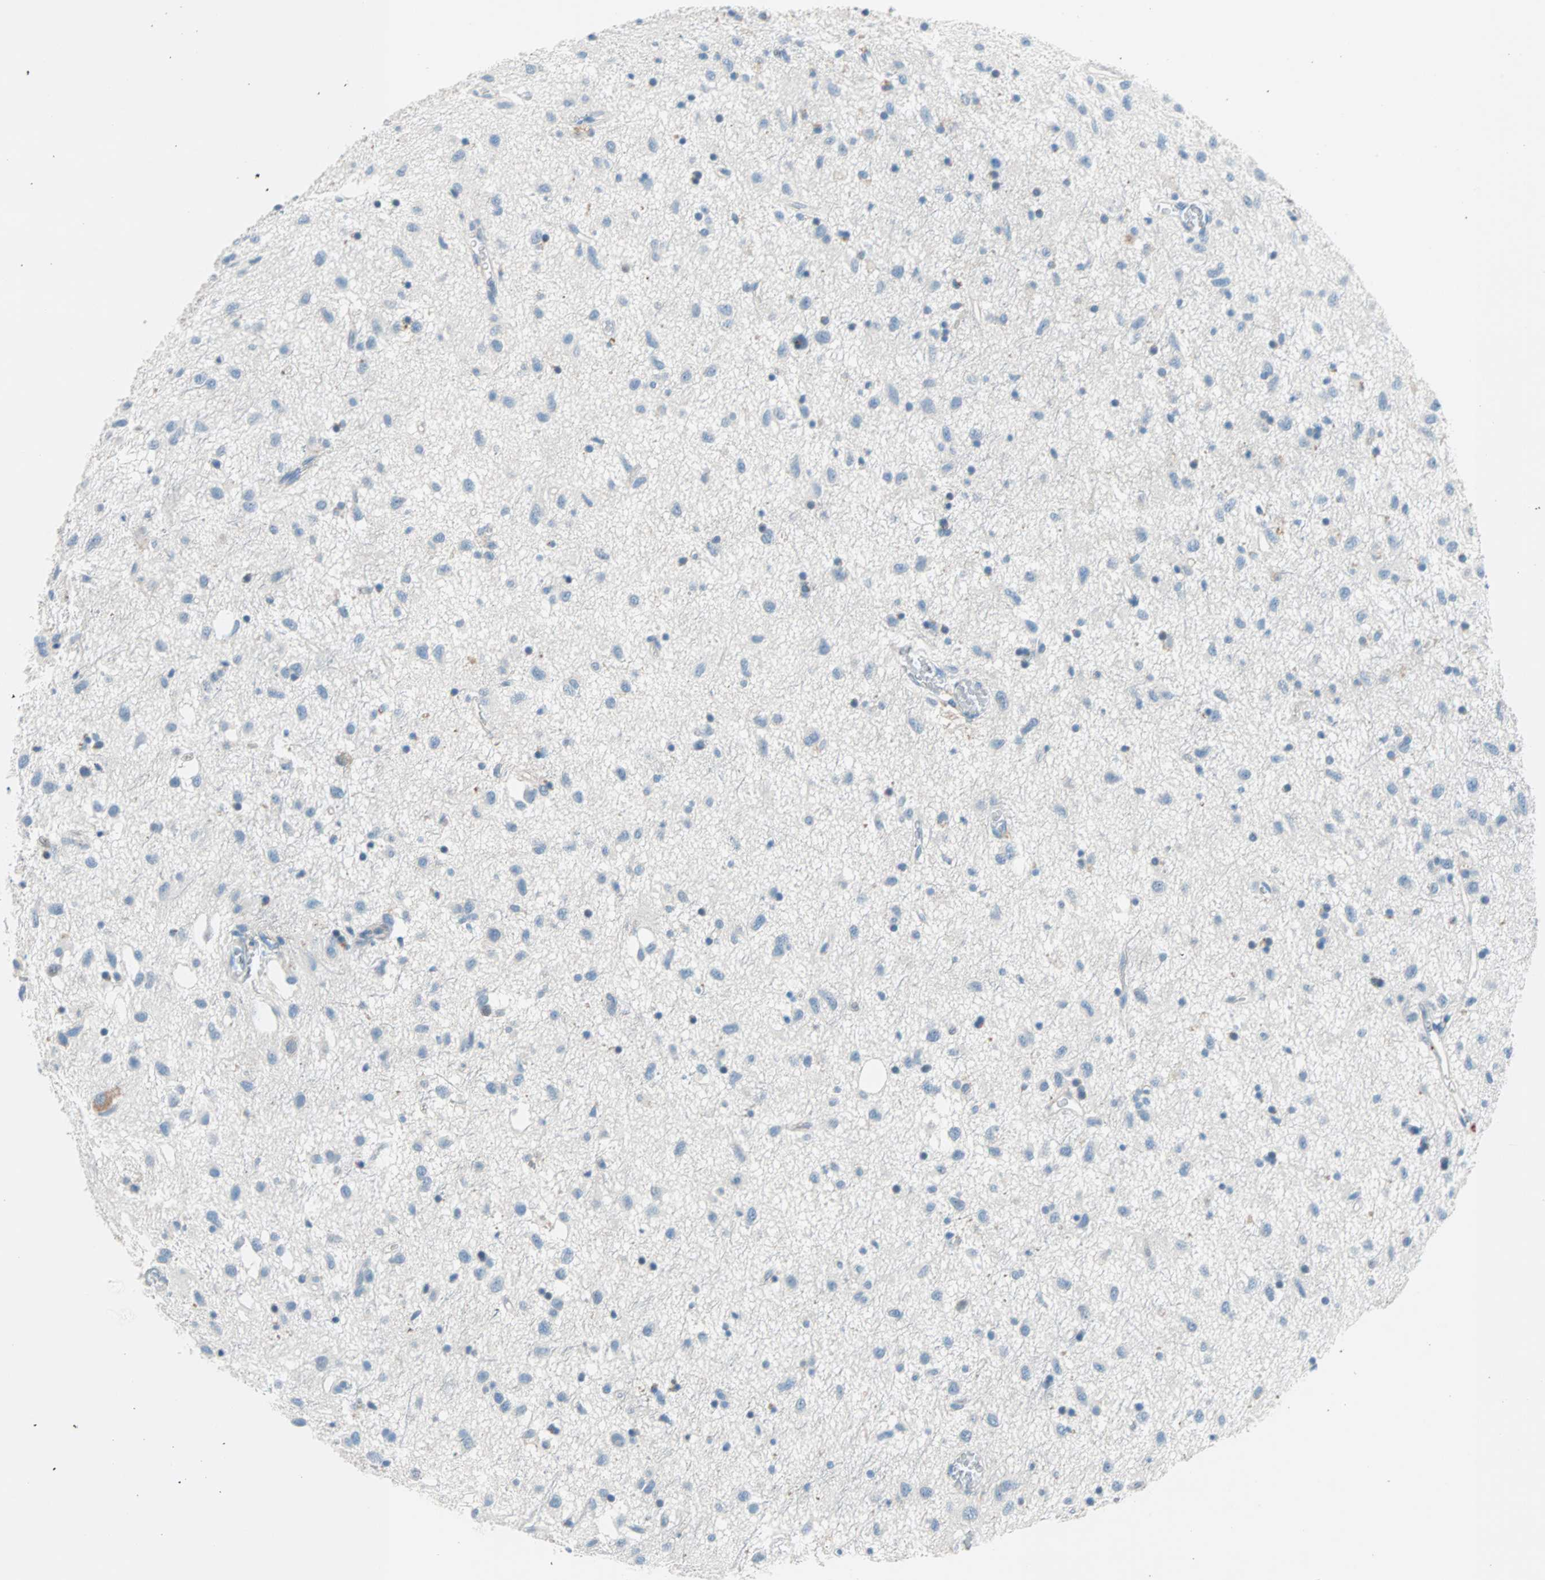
{"staining": {"intensity": "negative", "quantity": "none", "location": "none"}, "tissue": "glioma", "cell_type": "Tumor cells", "image_type": "cancer", "snomed": [{"axis": "morphology", "description": "Glioma, malignant, Low grade"}, {"axis": "topography", "description": "Brain"}], "caption": "This is a micrograph of IHC staining of glioma, which shows no positivity in tumor cells.", "gene": "TMEM163", "patient": {"sex": "male", "age": 77}}